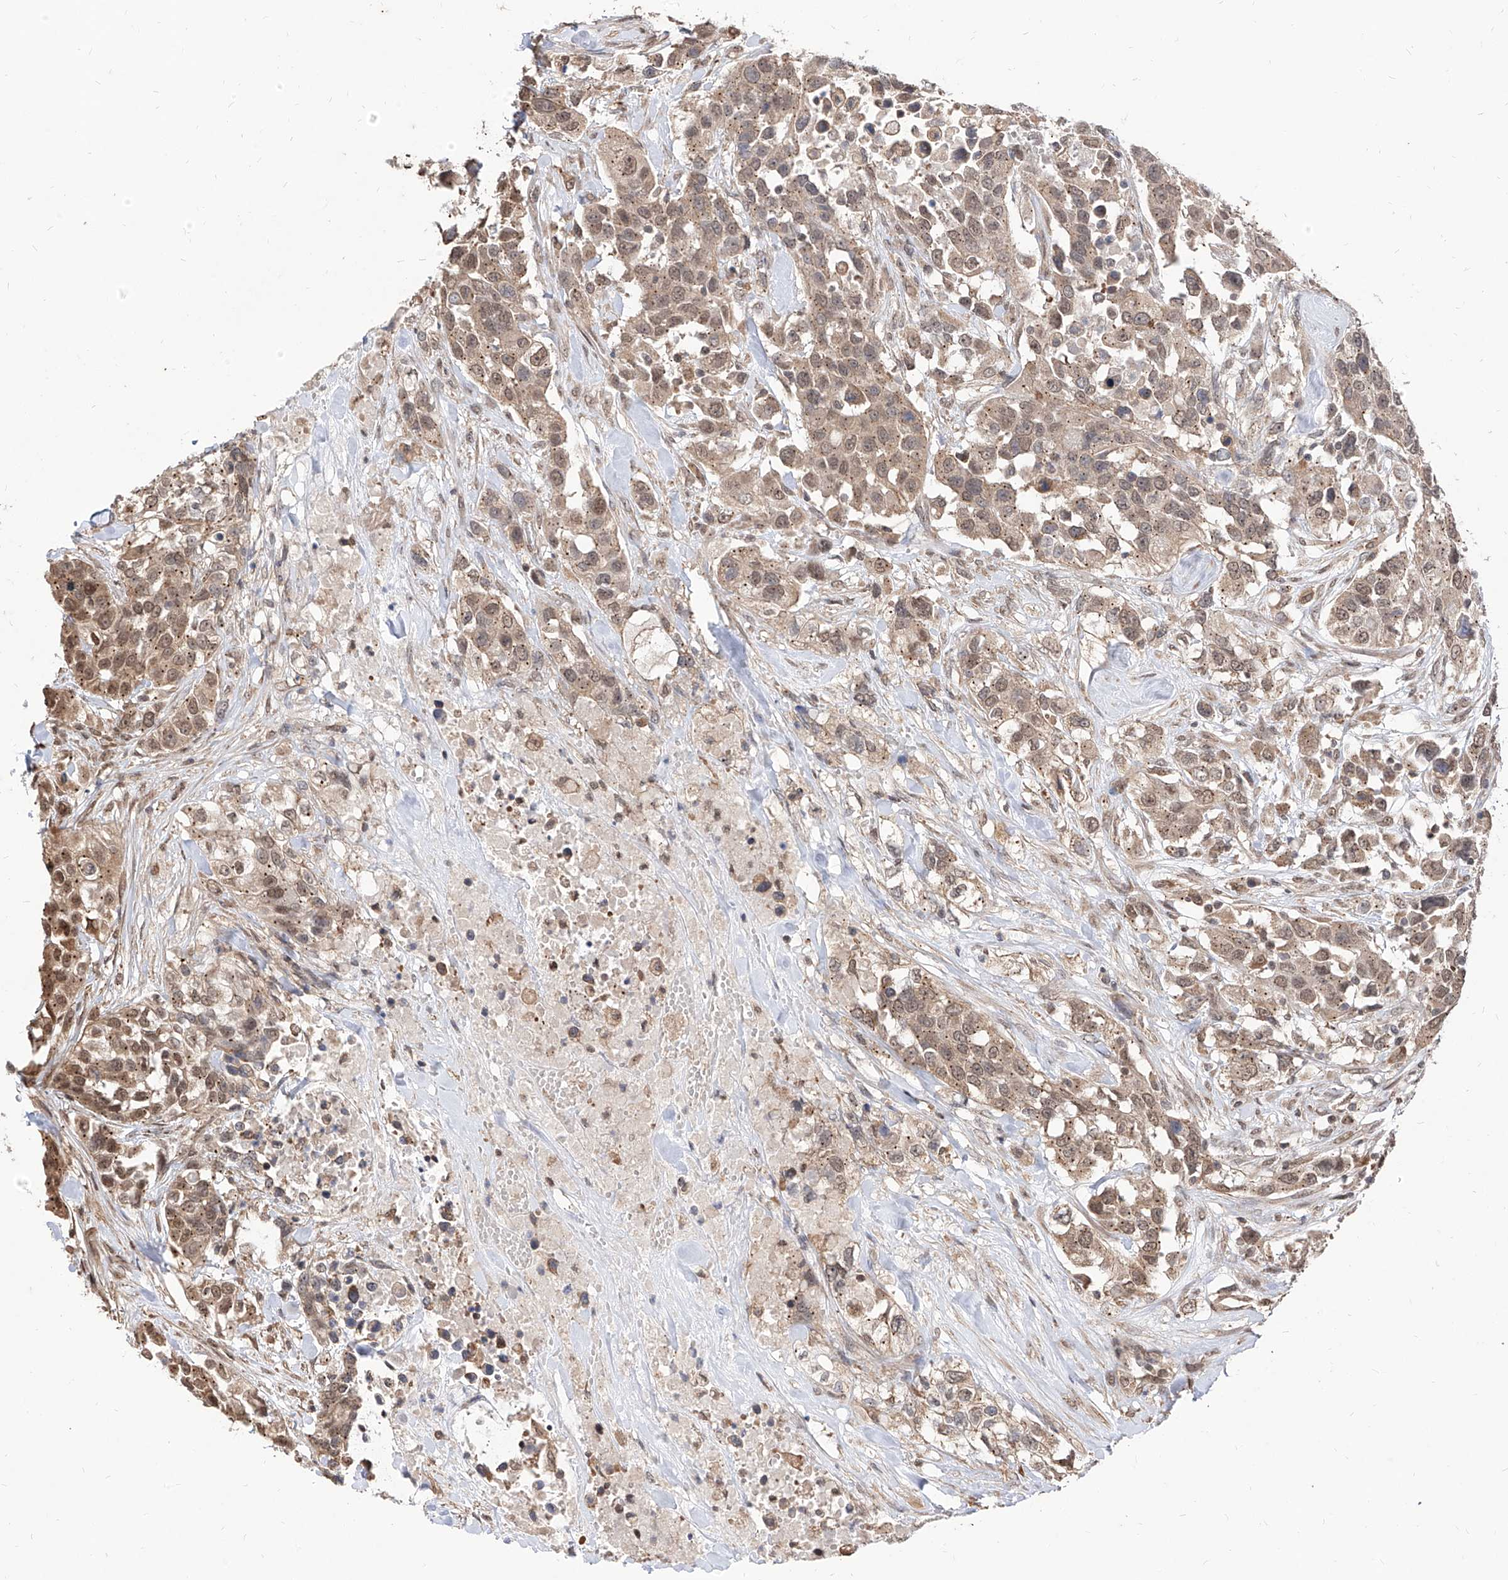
{"staining": {"intensity": "weak", "quantity": ">75%", "location": "cytoplasmic/membranous,nuclear"}, "tissue": "urothelial cancer", "cell_type": "Tumor cells", "image_type": "cancer", "snomed": [{"axis": "morphology", "description": "Urothelial carcinoma, High grade"}, {"axis": "topography", "description": "Urinary bladder"}], "caption": "Human urothelial cancer stained with a brown dye reveals weak cytoplasmic/membranous and nuclear positive positivity in approximately >75% of tumor cells.", "gene": "C8orf82", "patient": {"sex": "female", "age": 80}}